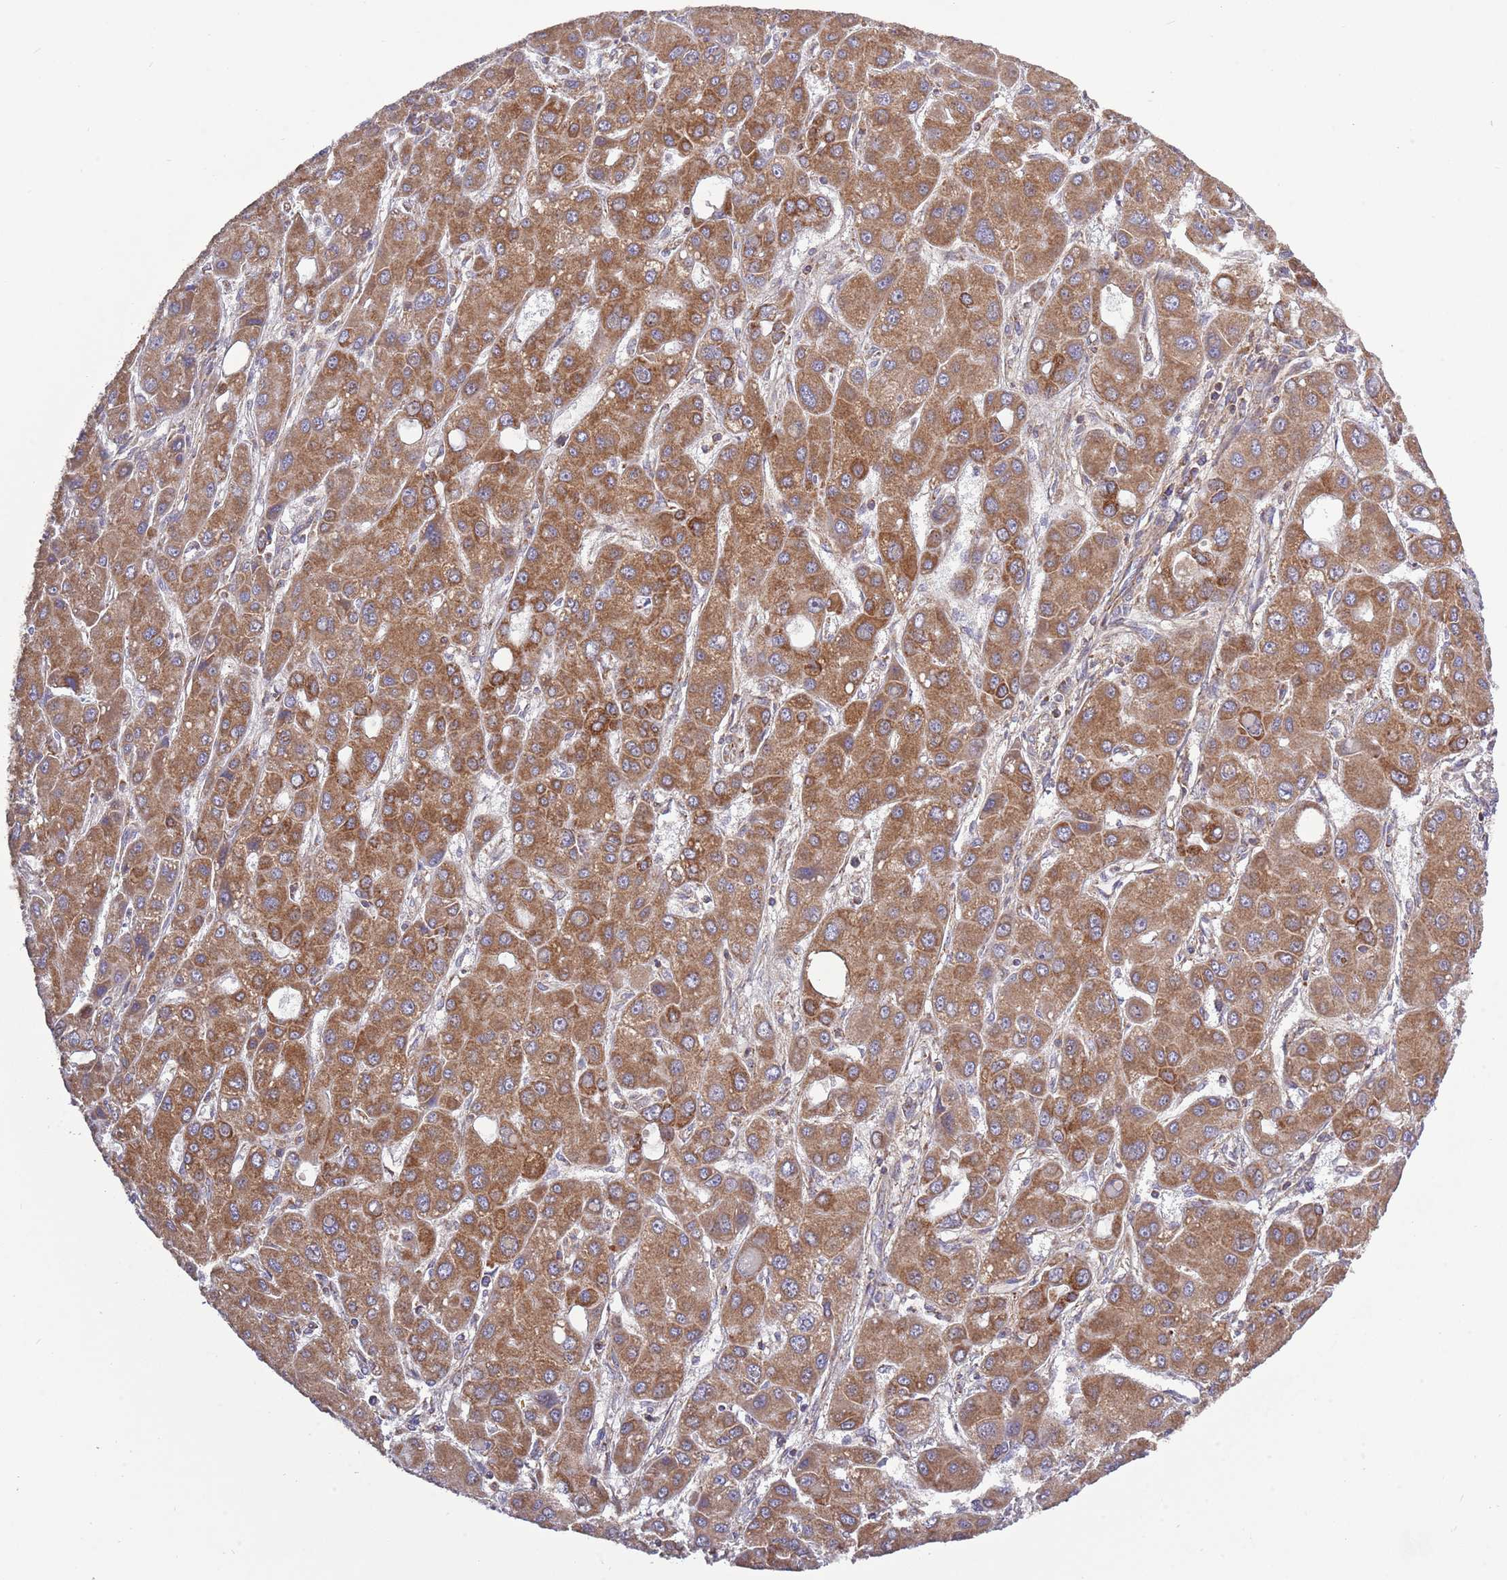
{"staining": {"intensity": "moderate", "quantity": ">75%", "location": "cytoplasmic/membranous"}, "tissue": "liver cancer", "cell_type": "Tumor cells", "image_type": "cancer", "snomed": [{"axis": "morphology", "description": "Carcinoma, Hepatocellular, NOS"}, {"axis": "topography", "description": "Liver"}], "caption": "Liver cancer (hepatocellular carcinoma) was stained to show a protein in brown. There is medium levels of moderate cytoplasmic/membranous positivity in about >75% of tumor cells. The staining was performed using DAB to visualize the protein expression in brown, while the nuclei were stained in blue with hematoxylin (Magnification: 20x).", "gene": "IRS4", "patient": {"sex": "male", "age": 55}}